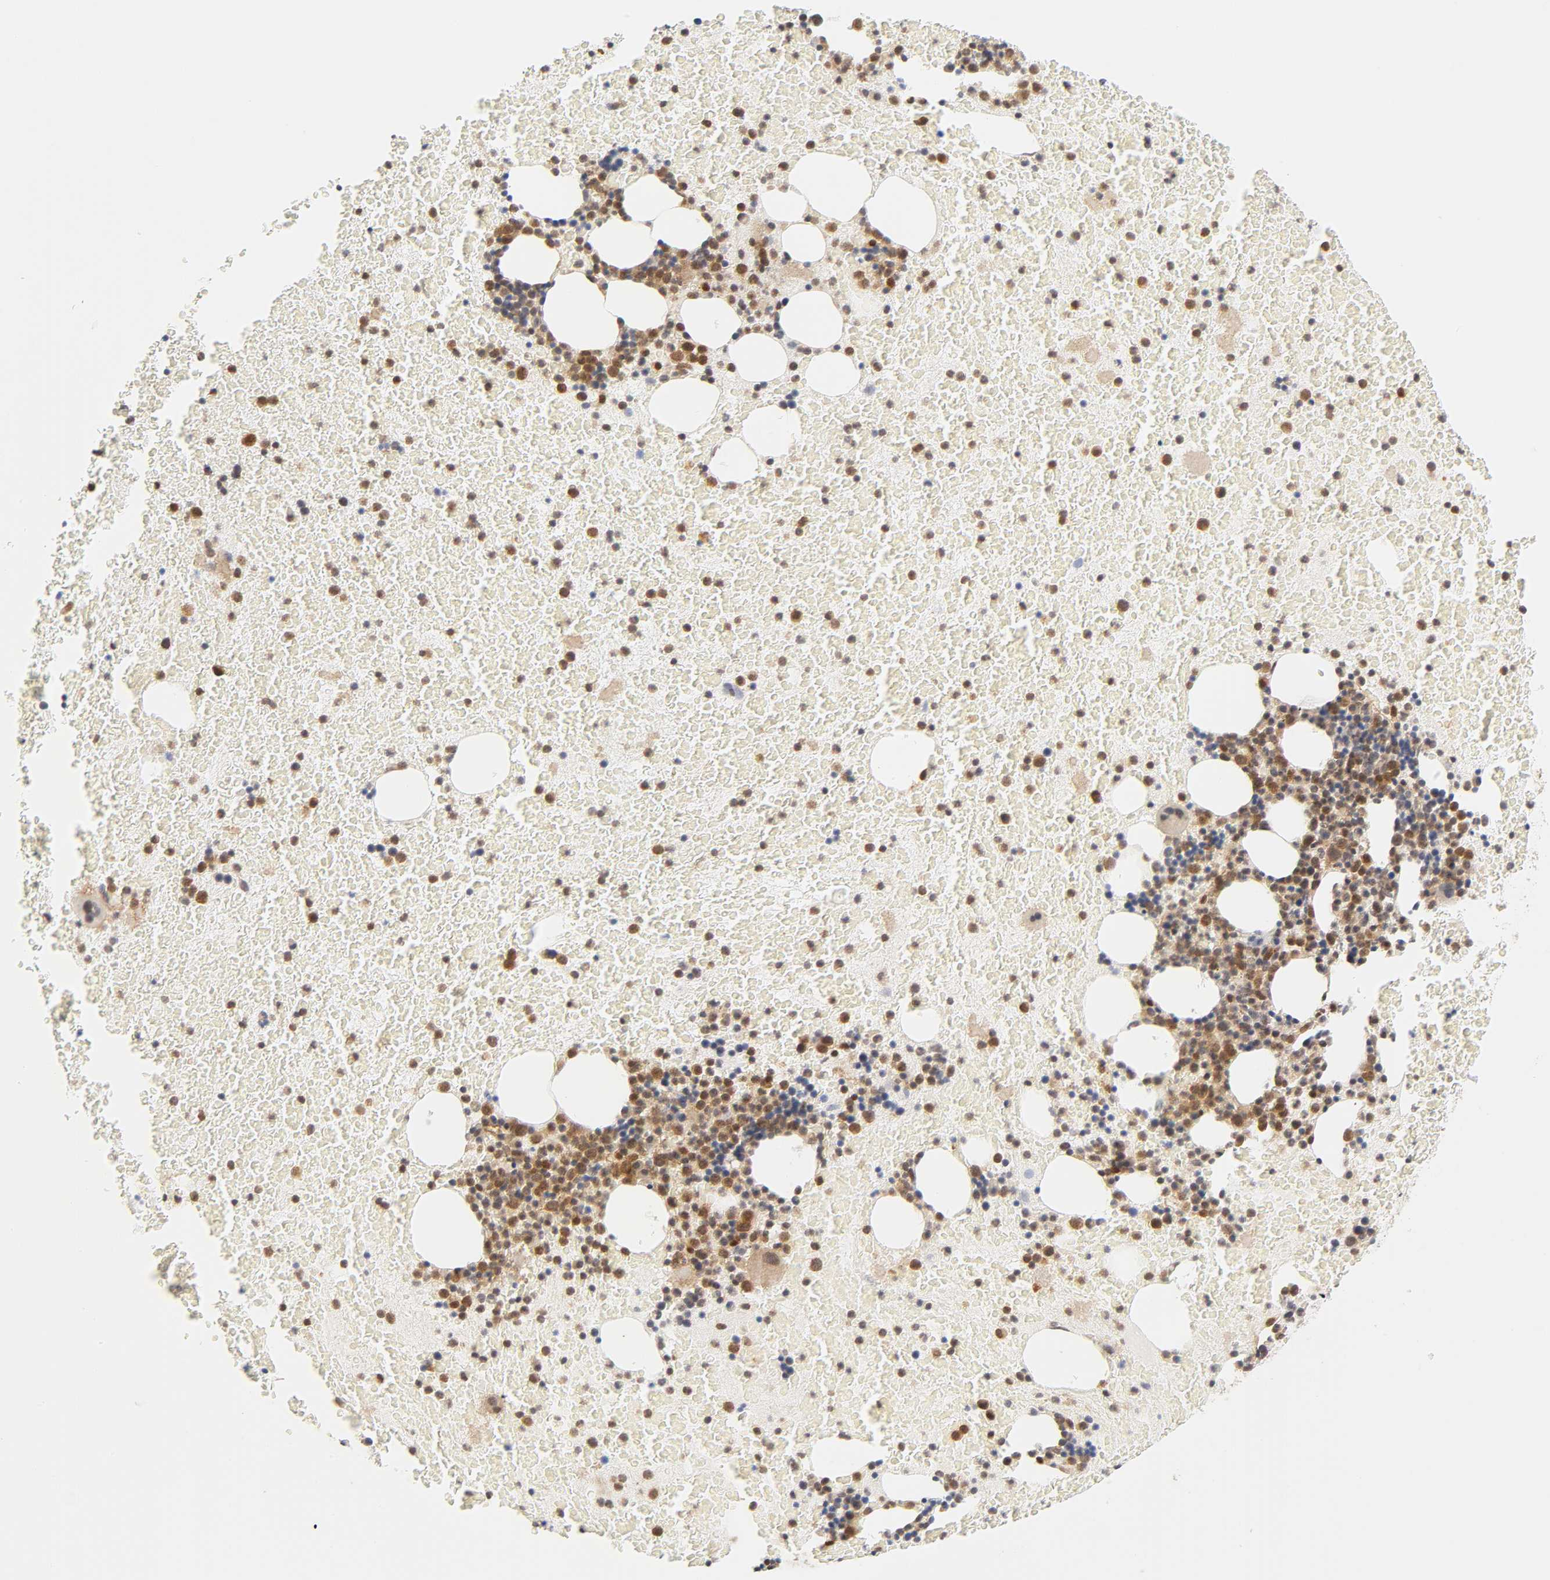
{"staining": {"intensity": "moderate", "quantity": "25%-75%", "location": "cytoplasmic/membranous,nuclear"}, "tissue": "bone marrow", "cell_type": "Hematopoietic cells", "image_type": "normal", "snomed": [{"axis": "morphology", "description": "Normal tissue, NOS"}, {"axis": "topography", "description": "Bone marrow"}], "caption": "Immunohistochemistry of unremarkable bone marrow shows medium levels of moderate cytoplasmic/membranous,nuclear positivity in about 25%-75% of hematopoietic cells.", "gene": "CDC37", "patient": {"sex": "female", "age": 71}}